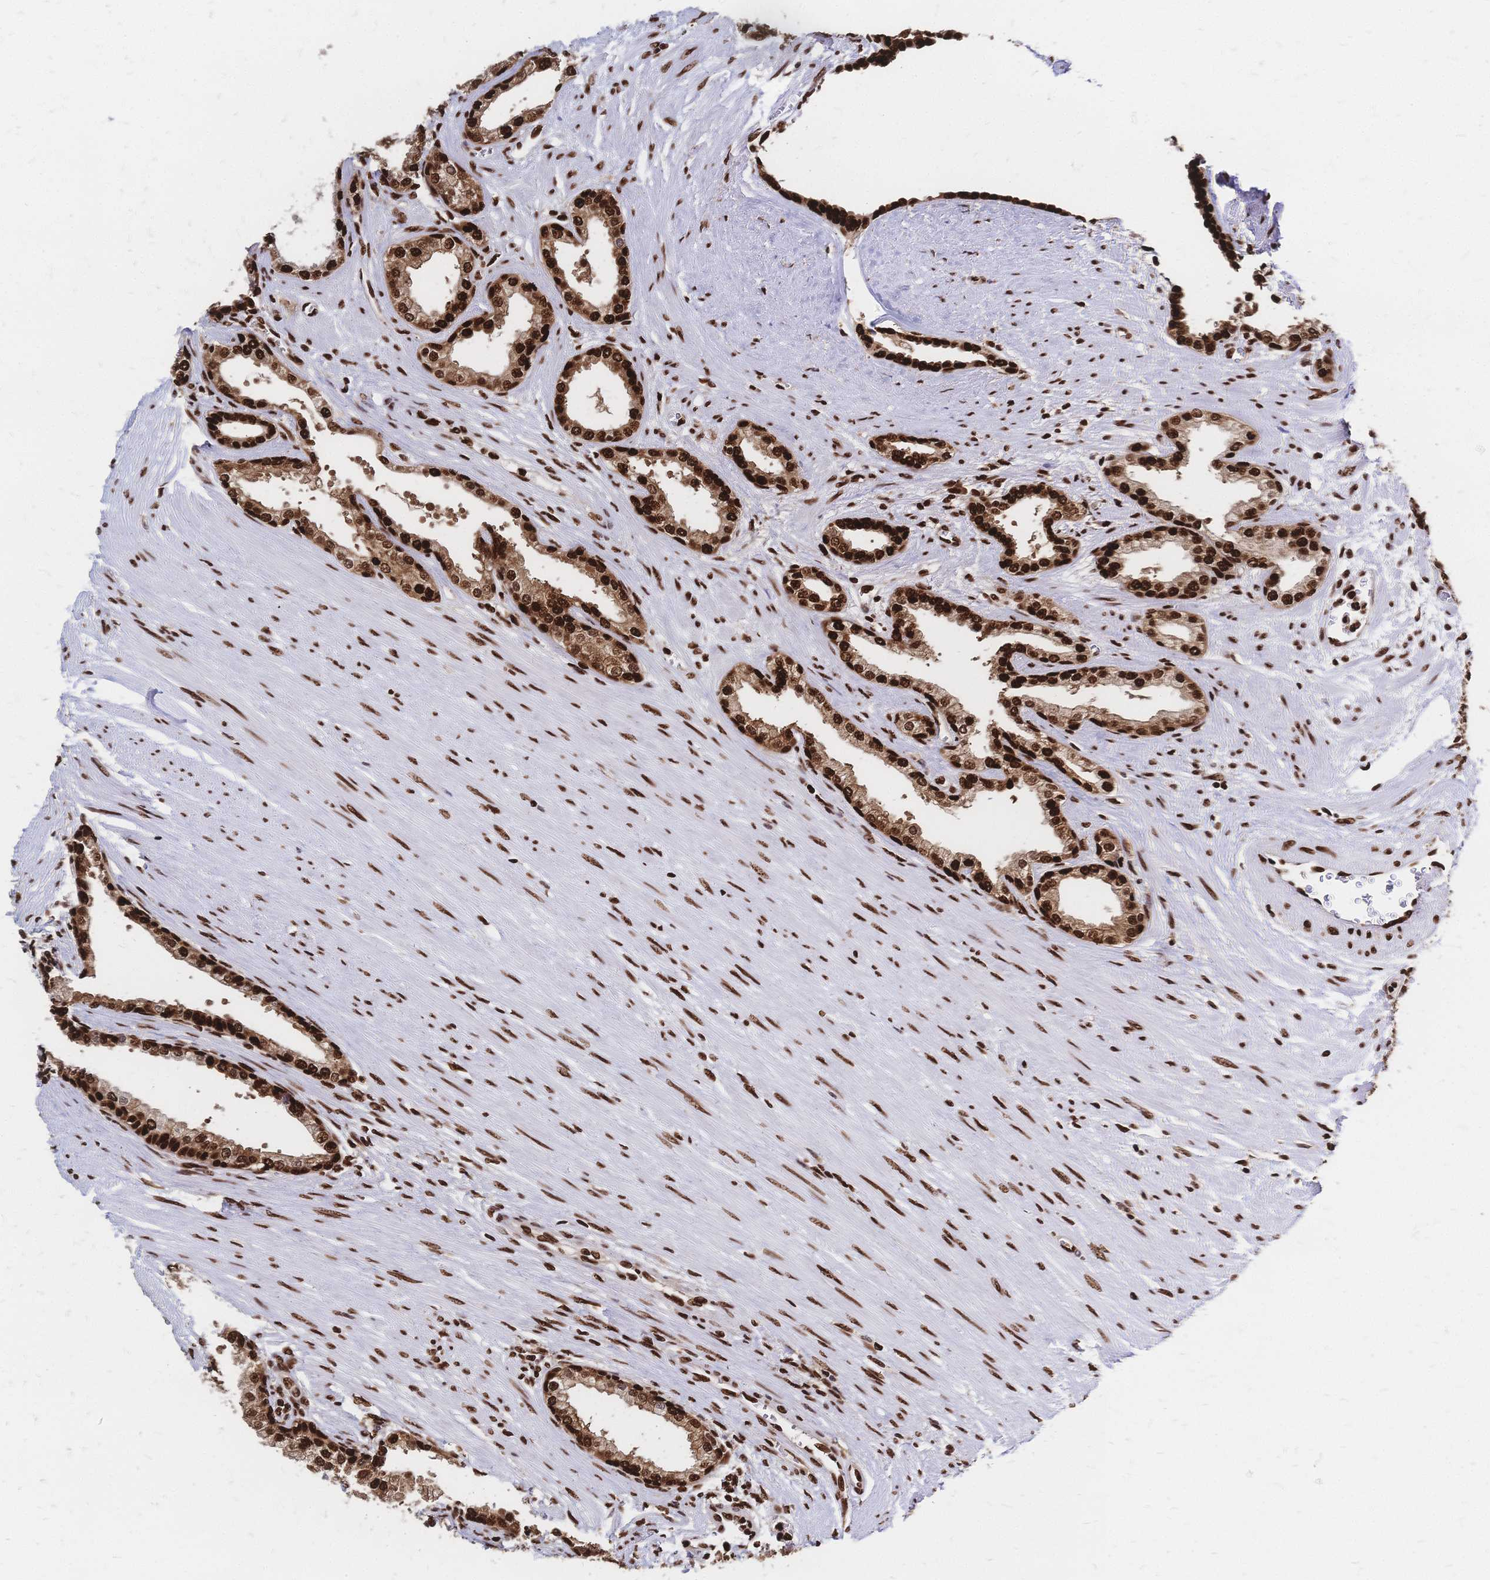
{"staining": {"intensity": "strong", "quantity": ">75%", "location": "nuclear"}, "tissue": "prostate cancer", "cell_type": "Tumor cells", "image_type": "cancer", "snomed": [{"axis": "morphology", "description": "Adenocarcinoma, High grade"}, {"axis": "topography", "description": "Prostate"}], "caption": "An immunohistochemistry histopathology image of neoplastic tissue is shown. Protein staining in brown labels strong nuclear positivity in high-grade adenocarcinoma (prostate) within tumor cells.", "gene": "HDGF", "patient": {"sex": "male", "age": 60}}